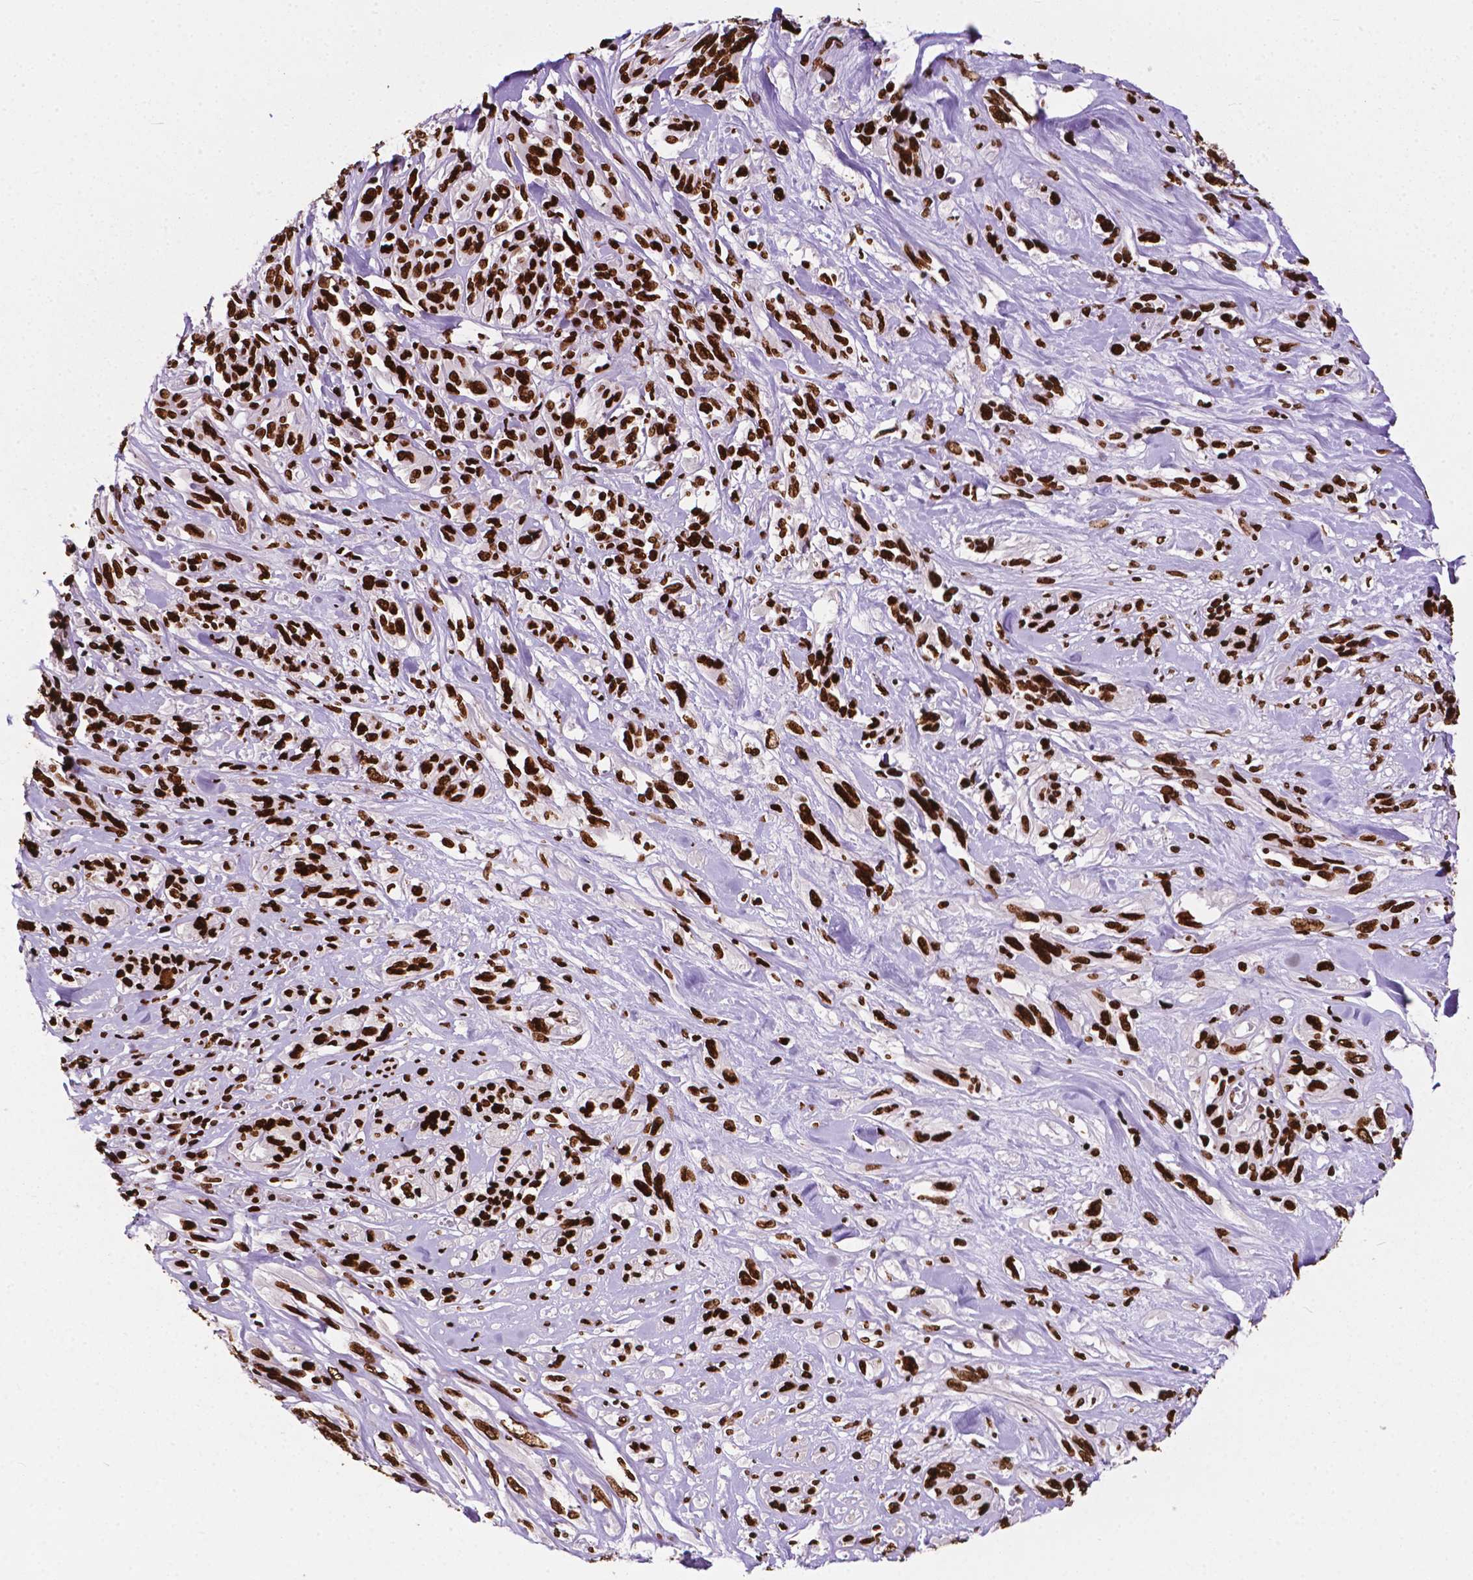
{"staining": {"intensity": "strong", "quantity": ">75%", "location": "nuclear"}, "tissue": "melanoma", "cell_type": "Tumor cells", "image_type": "cancer", "snomed": [{"axis": "morphology", "description": "Malignant melanoma, NOS"}, {"axis": "topography", "description": "Skin"}], "caption": "High-magnification brightfield microscopy of malignant melanoma stained with DAB (3,3'-diaminobenzidine) (brown) and counterstained with hematoxylin (blue). tumor cells exhibit strong nuclear positivity is present in approximately>75% of cells.", "gene": "SMIM5", "patient": {"sex": "female", "age": 91}}